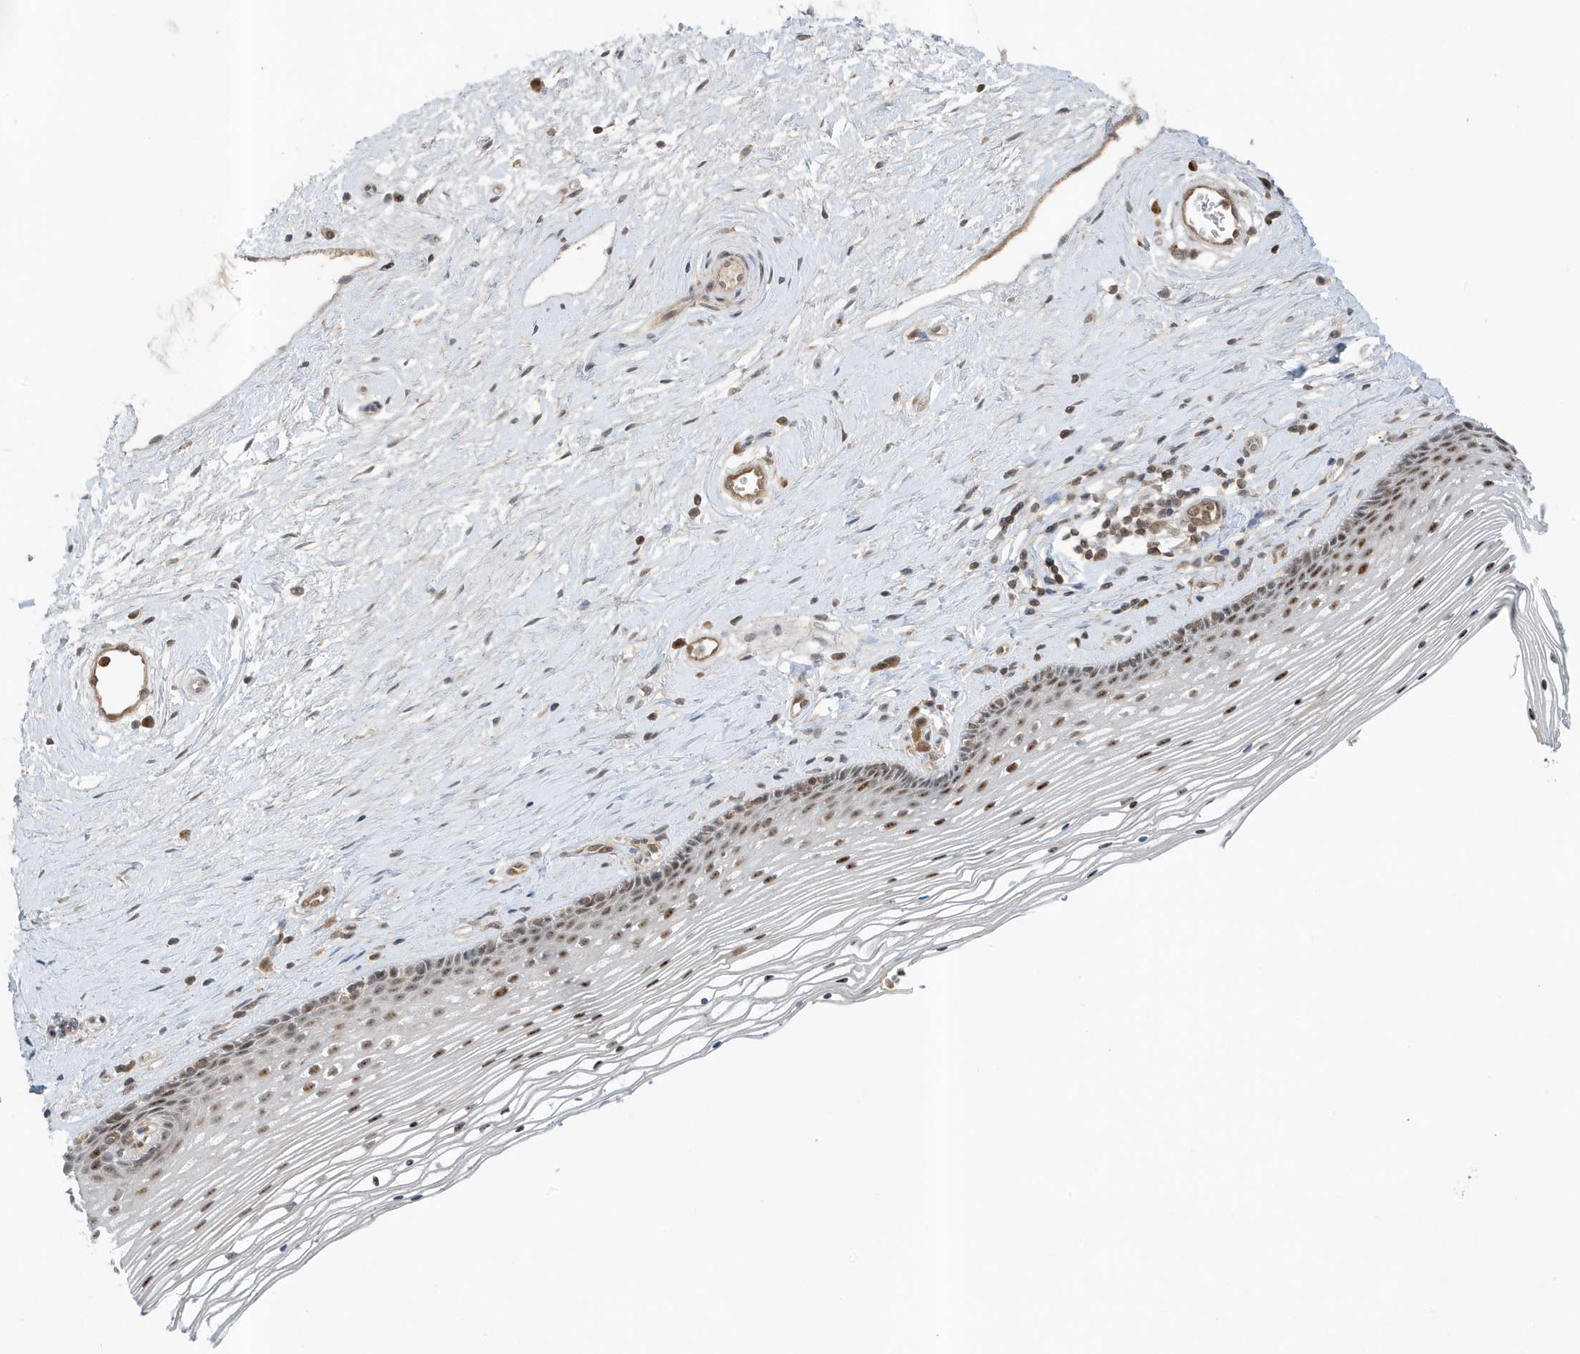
{"staining": {"intensity": "moderate", "quantity": ">75%", "location": "nuclear"}, "tissue": "vagina", "cell_type": "Squamous epithelial cells", "image_type": "normal", "snomed": [{"axis": "morphology", "description": "Normal tissue, NOS"}, {"axis": "topography", "description": "Vagina"}], "caption": "Immunohistochemistry photomicrograph of benign vagina: human vagina stained using immunohistochemistry (IHC) exhibits medium levels of moderate protein expression localized specifically in the nuclear of squamous epithelial cells, appearing as a nuclear brown color.", "gene": "MAST3", "patient": {"sex": "female", "age": 46}}